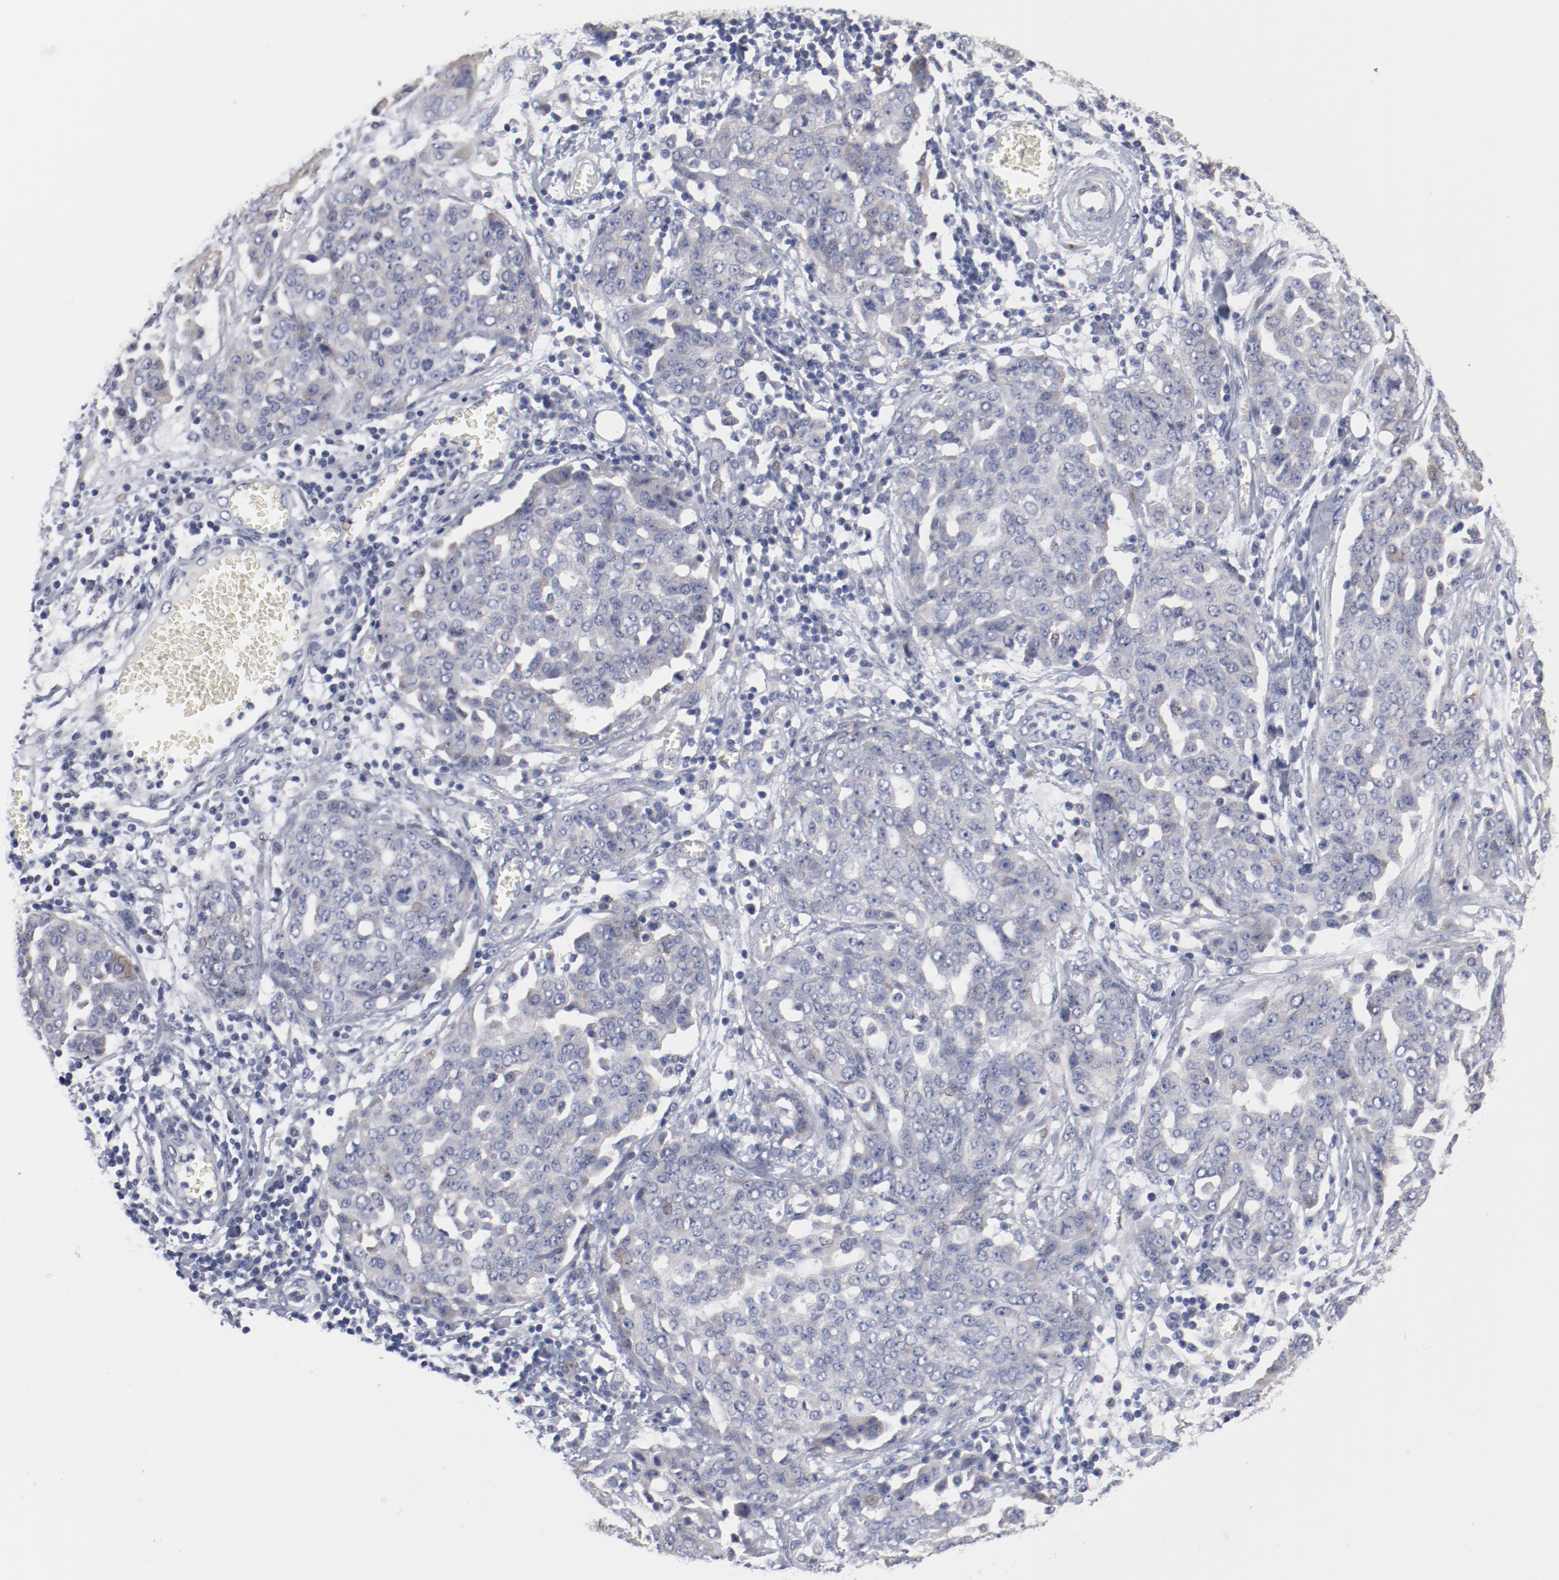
{"staining": {"intensity": "negative", "quantity": "none", "location": "none"}, "tissue": "ovarian cancer", "cell_type": "Tumor cells", "image_type": "cancer", "snomed": [{"axis": "morphology", "description": "Cystadenocarcinoma, serous, NOS"}, {"axis": "topography", "description": "Soft tissue"}, {"axis": "topography", "description": "Ovary"}], "caption": "This is an immunohistochemistry (IHC) micrograph of serous cystadenocarcinoma (ovarian). There is no staining in tumor cells.", "gene": "GPR143", "patient": {"sex": "female", "age": 57}}